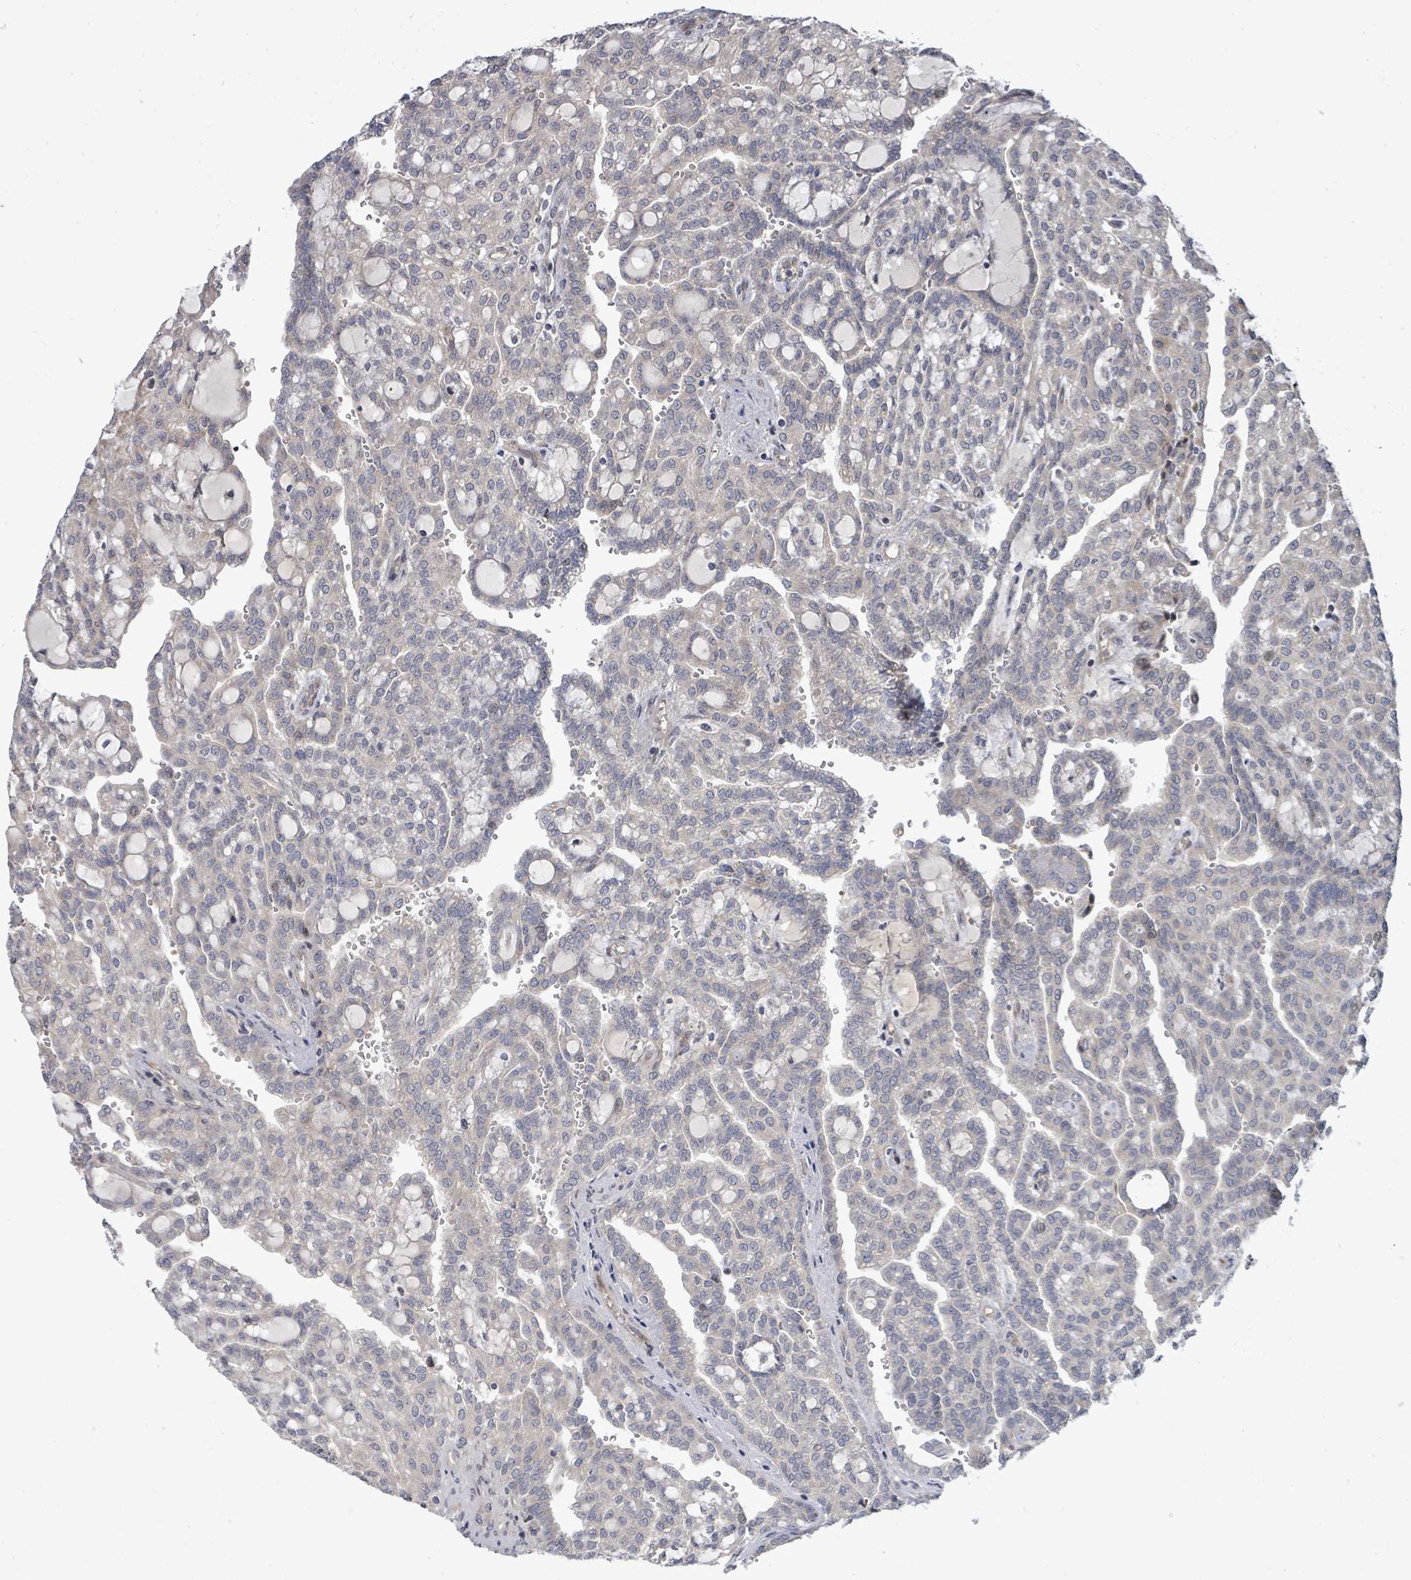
{"staining": {"intensity": "moderate", "quantity": "<25%", "location": "cytoplasmic/membranous,nuclear"}, "tissue": "renal cancer", "cell_type": "Tumor cells", "image_type": "cancer", "snomed": [{"axis": "morphology", "description": "Adenocarcinoma, NOS"}, {"axis": "topography", "description": "Kidney"}], "caption": "The photomicrograph exhibits a brown stain indicating the presence of a protein in the cytoplasmic/membranous and nuclear of tumor cells in renal cancer (adenocarcinoma).", "gene": "KRTAP27-1", "patient": {"sex": "male", "age": 63}}